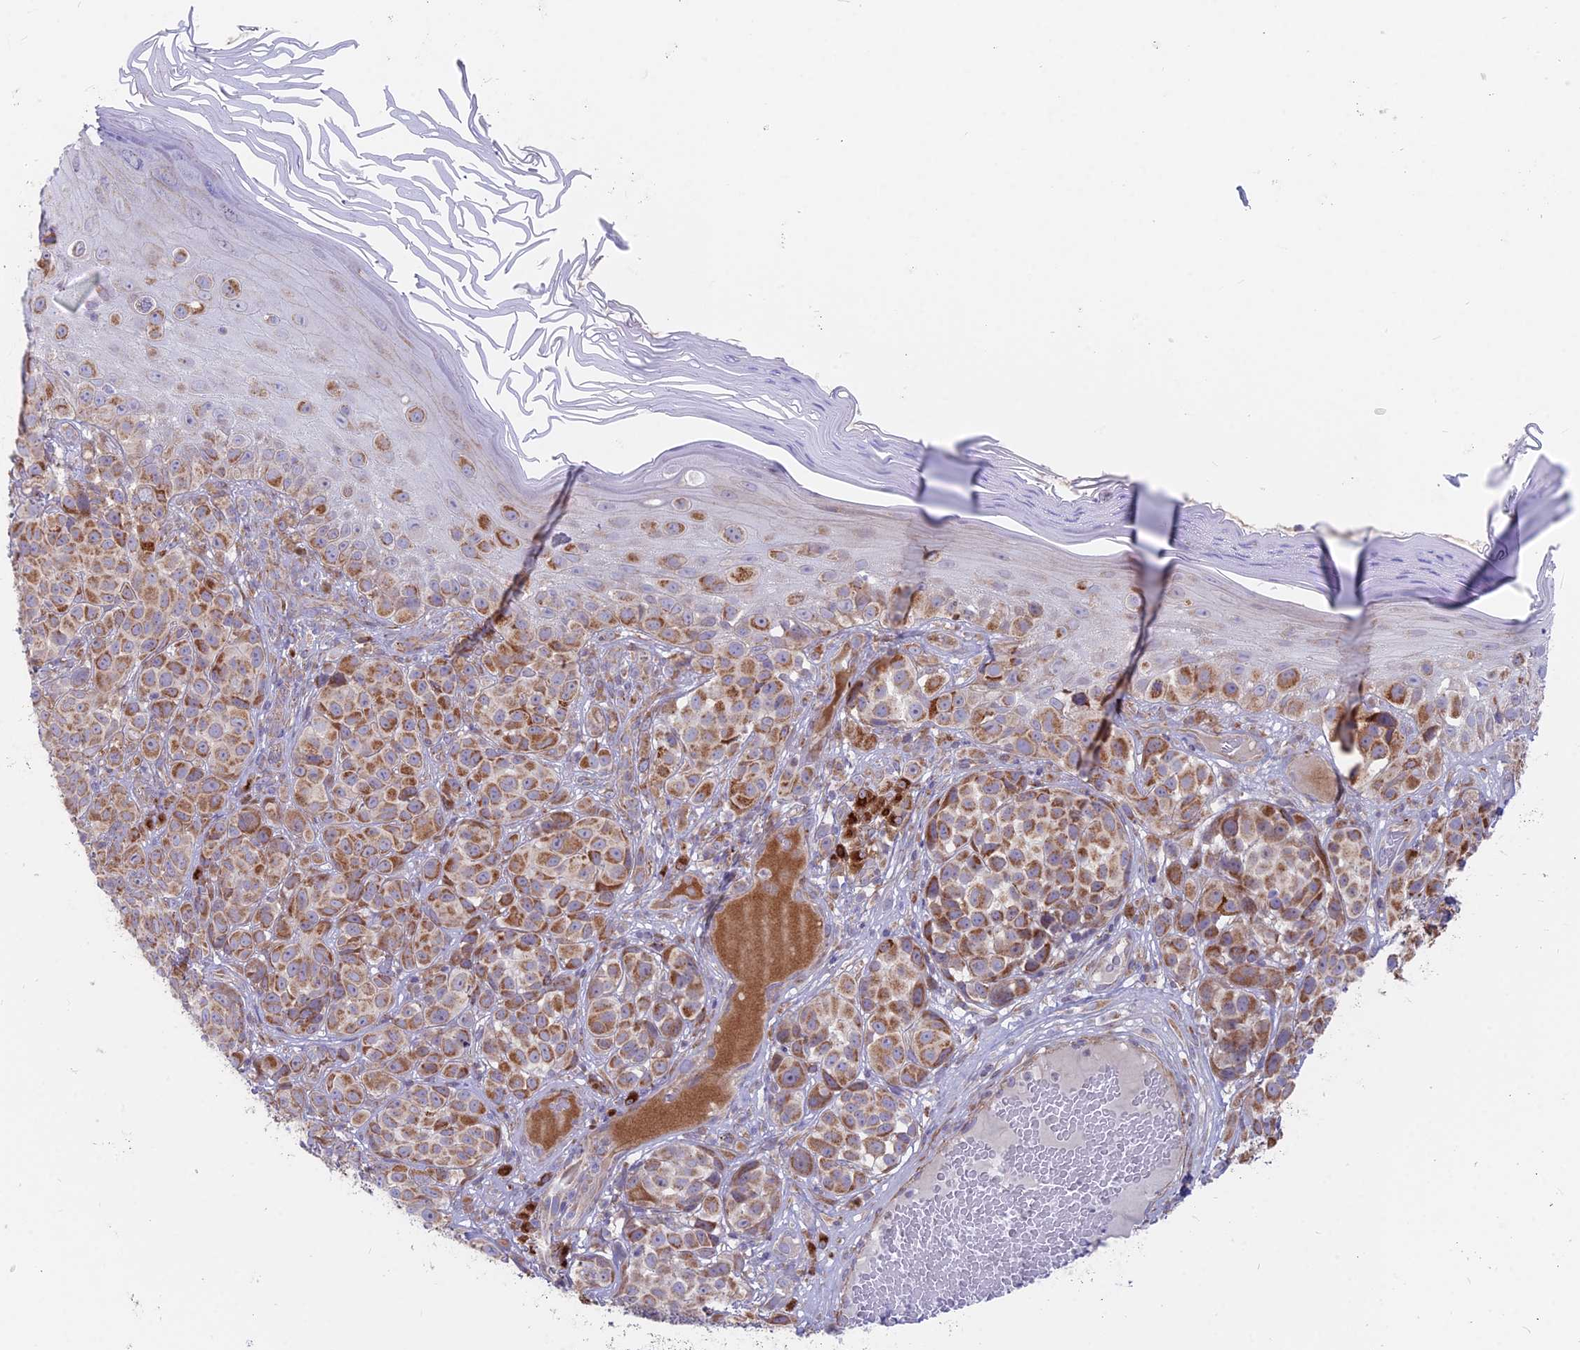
{"staining": {"intensity": "moderate", "quantity": ">75%", "location": "cytoplasmic/membranous"}, "tissue": "melanoma", "cell_type": "Tumor cells", "image_type": "cancer", "snomed": [{"axis": "morphology", "description": "Malignant melanoma, NOS"}, {"axis": "topography", "description": "Skin"}], "caption": "Melanoma was stained to show a protein in brown. There is medium levels of moderate cytoplasmic/membranous staining in about >75% of tumor cells.", "gene": "TBC1D20", "patient": {"sex": "male", "age": 38}}